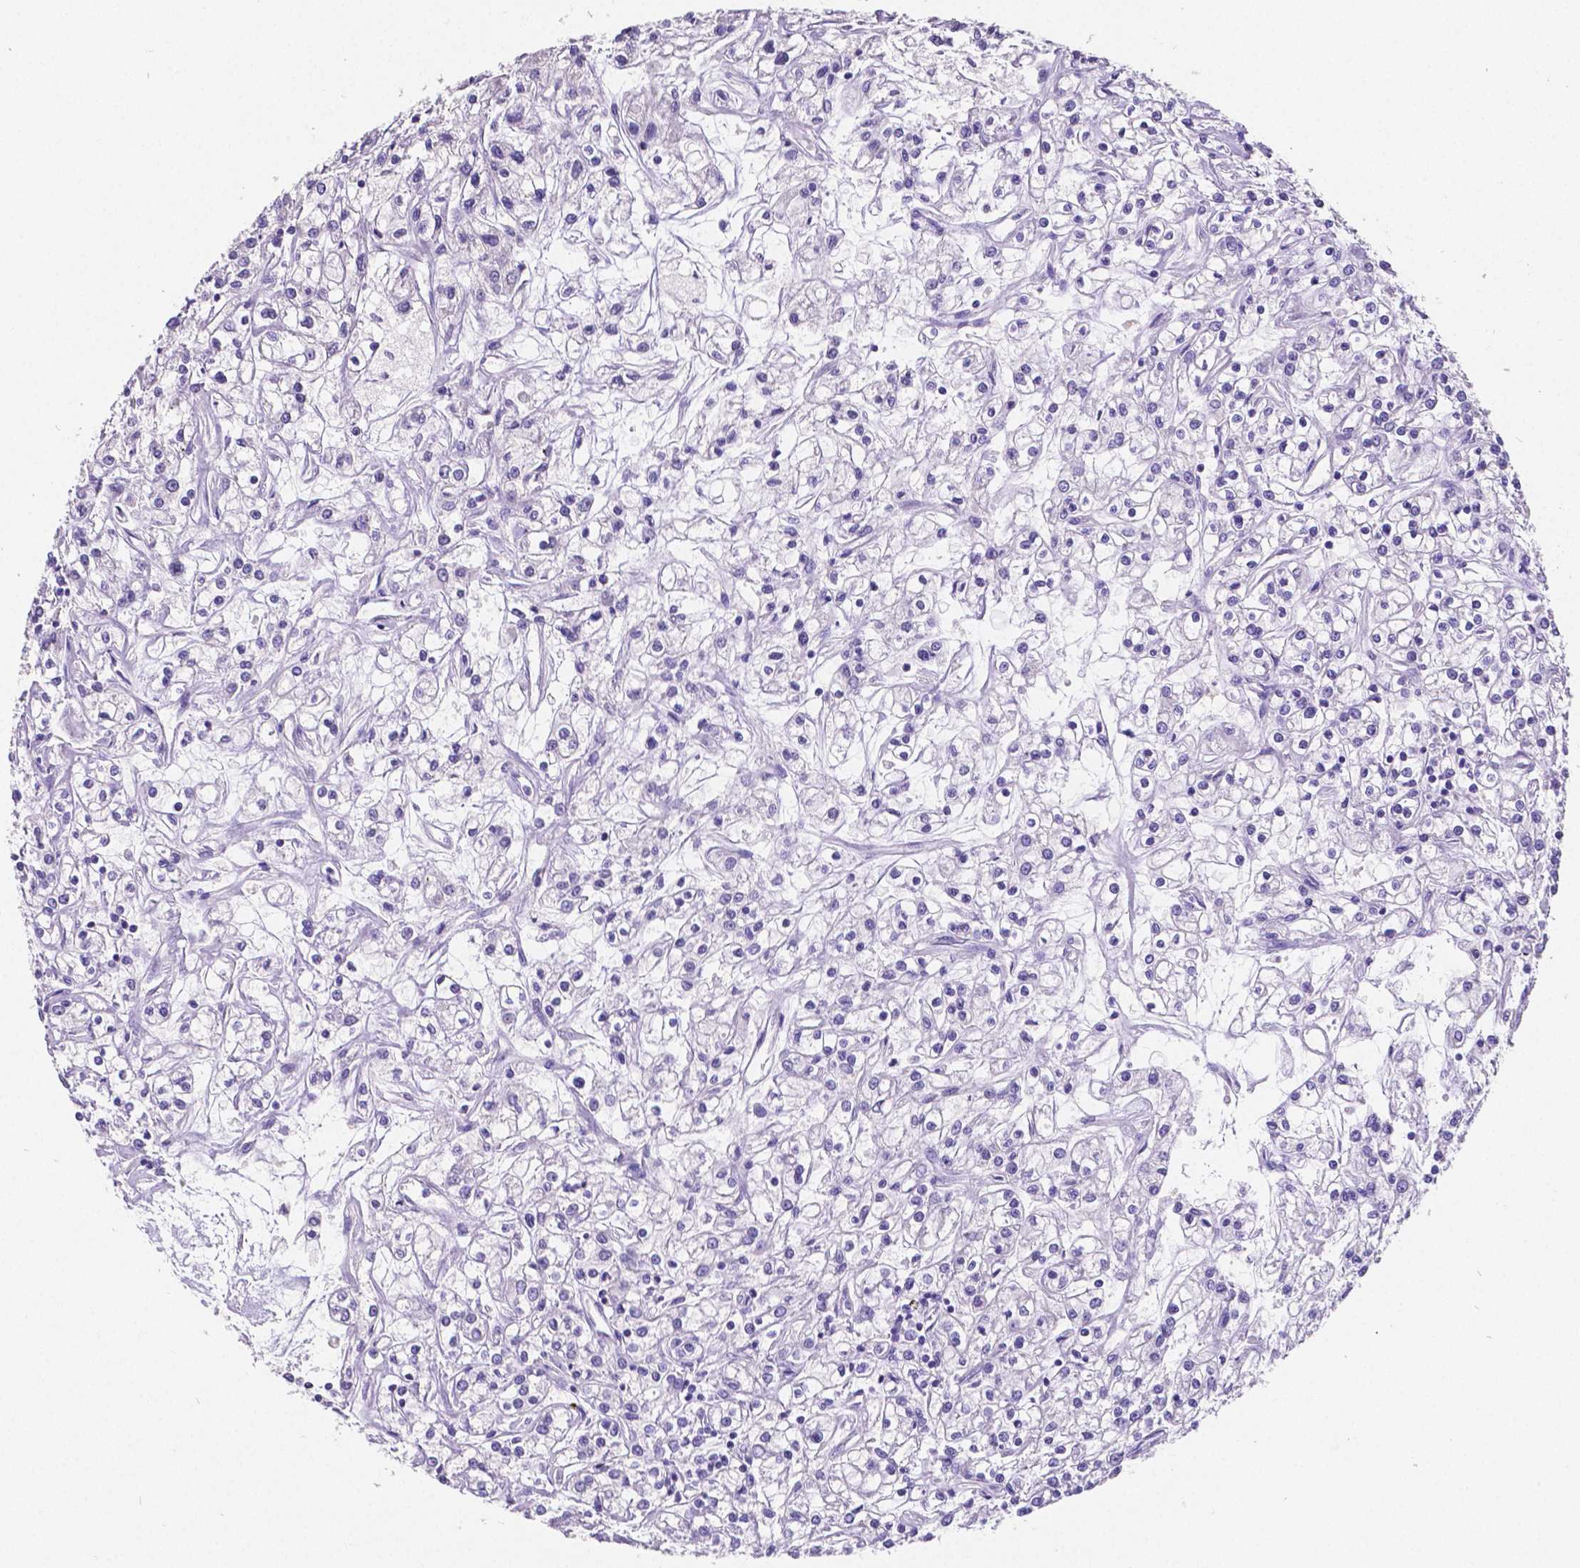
{"staining": {"intensity": "negative", "quantity": "none", "location": "none"}, "tissue": "renal cancer", "cell_type": "Tumor cells", "image_type": "cancer", "snomed": [{"axis": "morphology", "description": "Adenocarcinoma, NOS"}, {"axis": "topography", "description": "Kidney"}], "caption": "DAB immunohistochemical staining of renal adenocarcinoma demonstrates no significant staining in tumor cells.", "gene": "SATB2", "patient": {"sex": "female", "age": 59}}